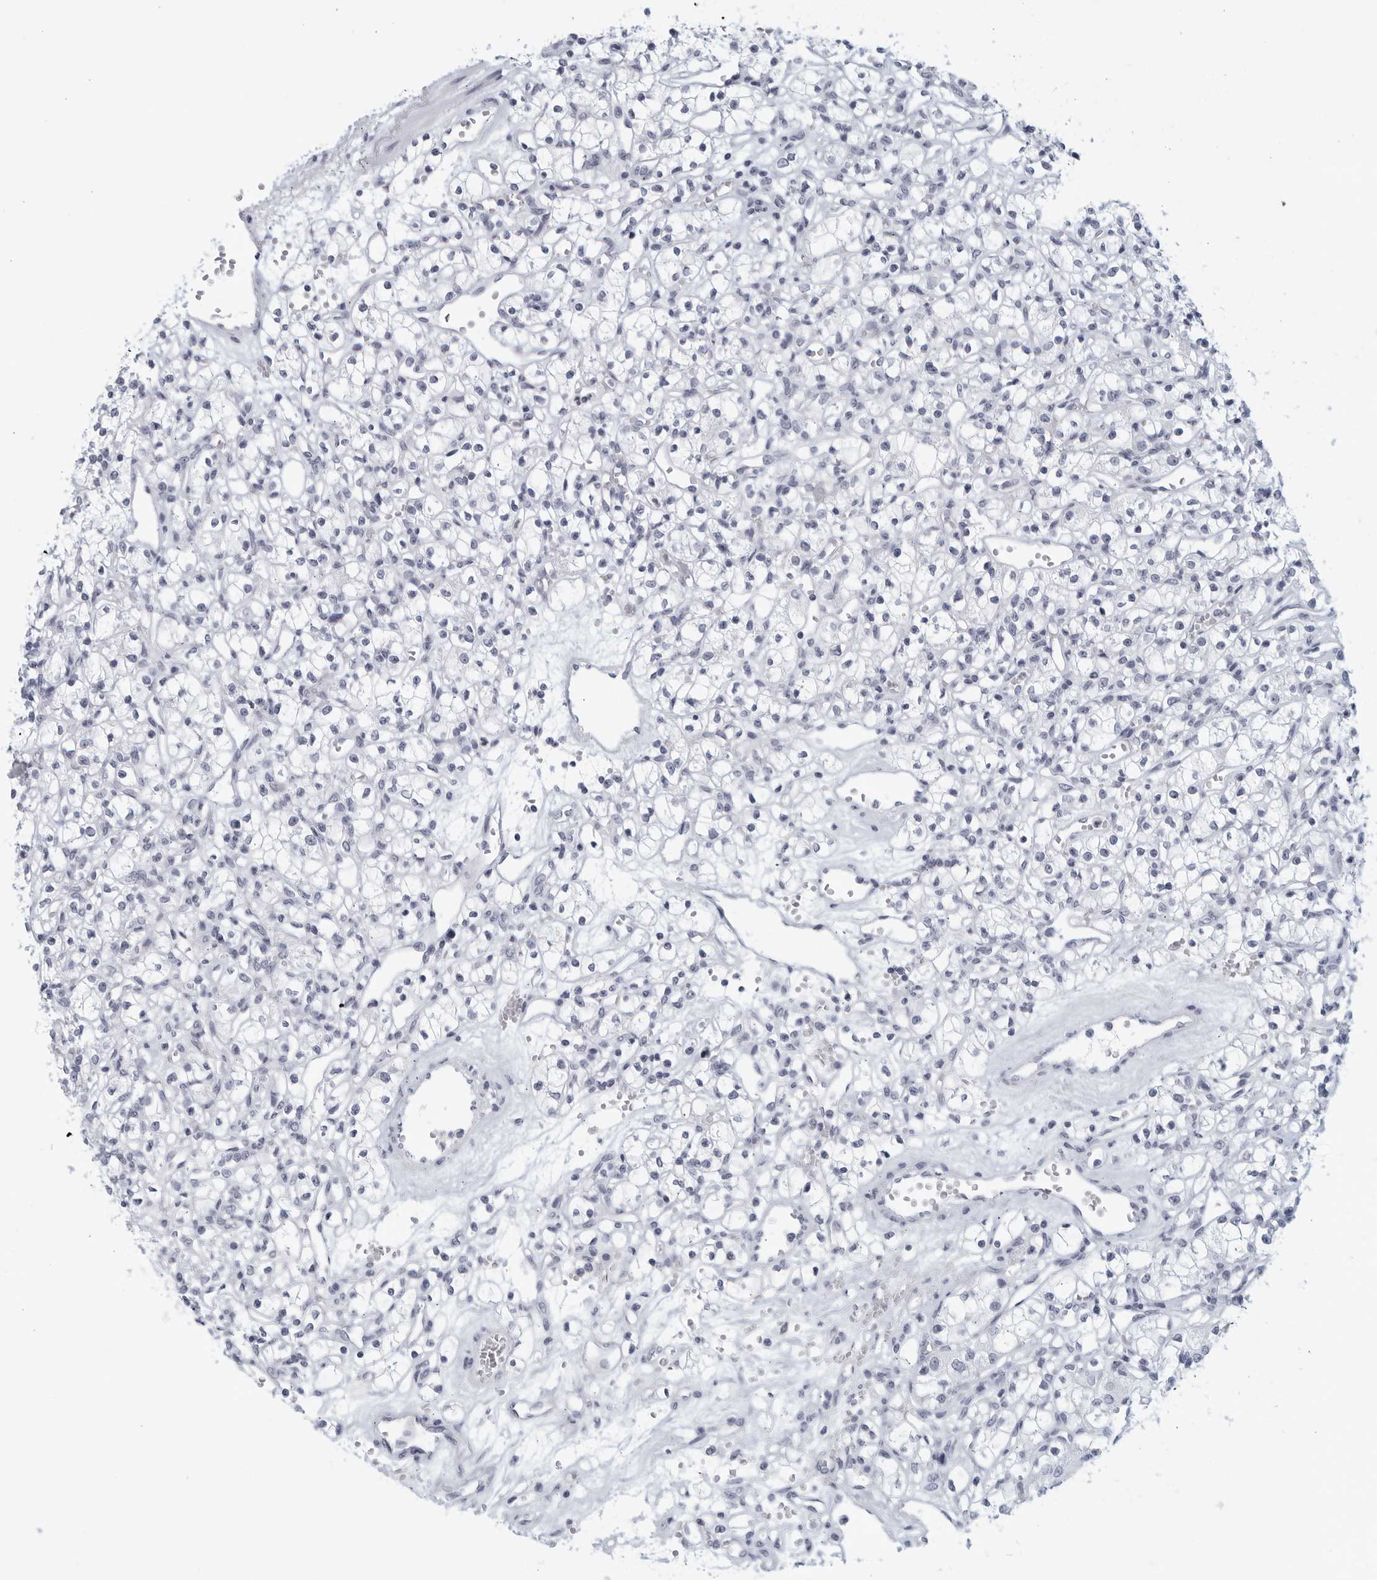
{"staining": {"intensity": "negative", "quantity": "none", "location": "none"}, "tissue": "renal cancer", "cell_type": "Tumor cells", "image_type": "cancer", "snomed": [{"axis": "morphology", "description": "Adenocarcinoma, NOS"}, {"axis": "topography", "description": "Kidney"}], "caption": "Adenocarcinoma (renal) was stained to show a protein in brown. There is no significant positivity in tumor cells.", "gene": "KLK7", "patient": {"sex": "female", "age": 59}}